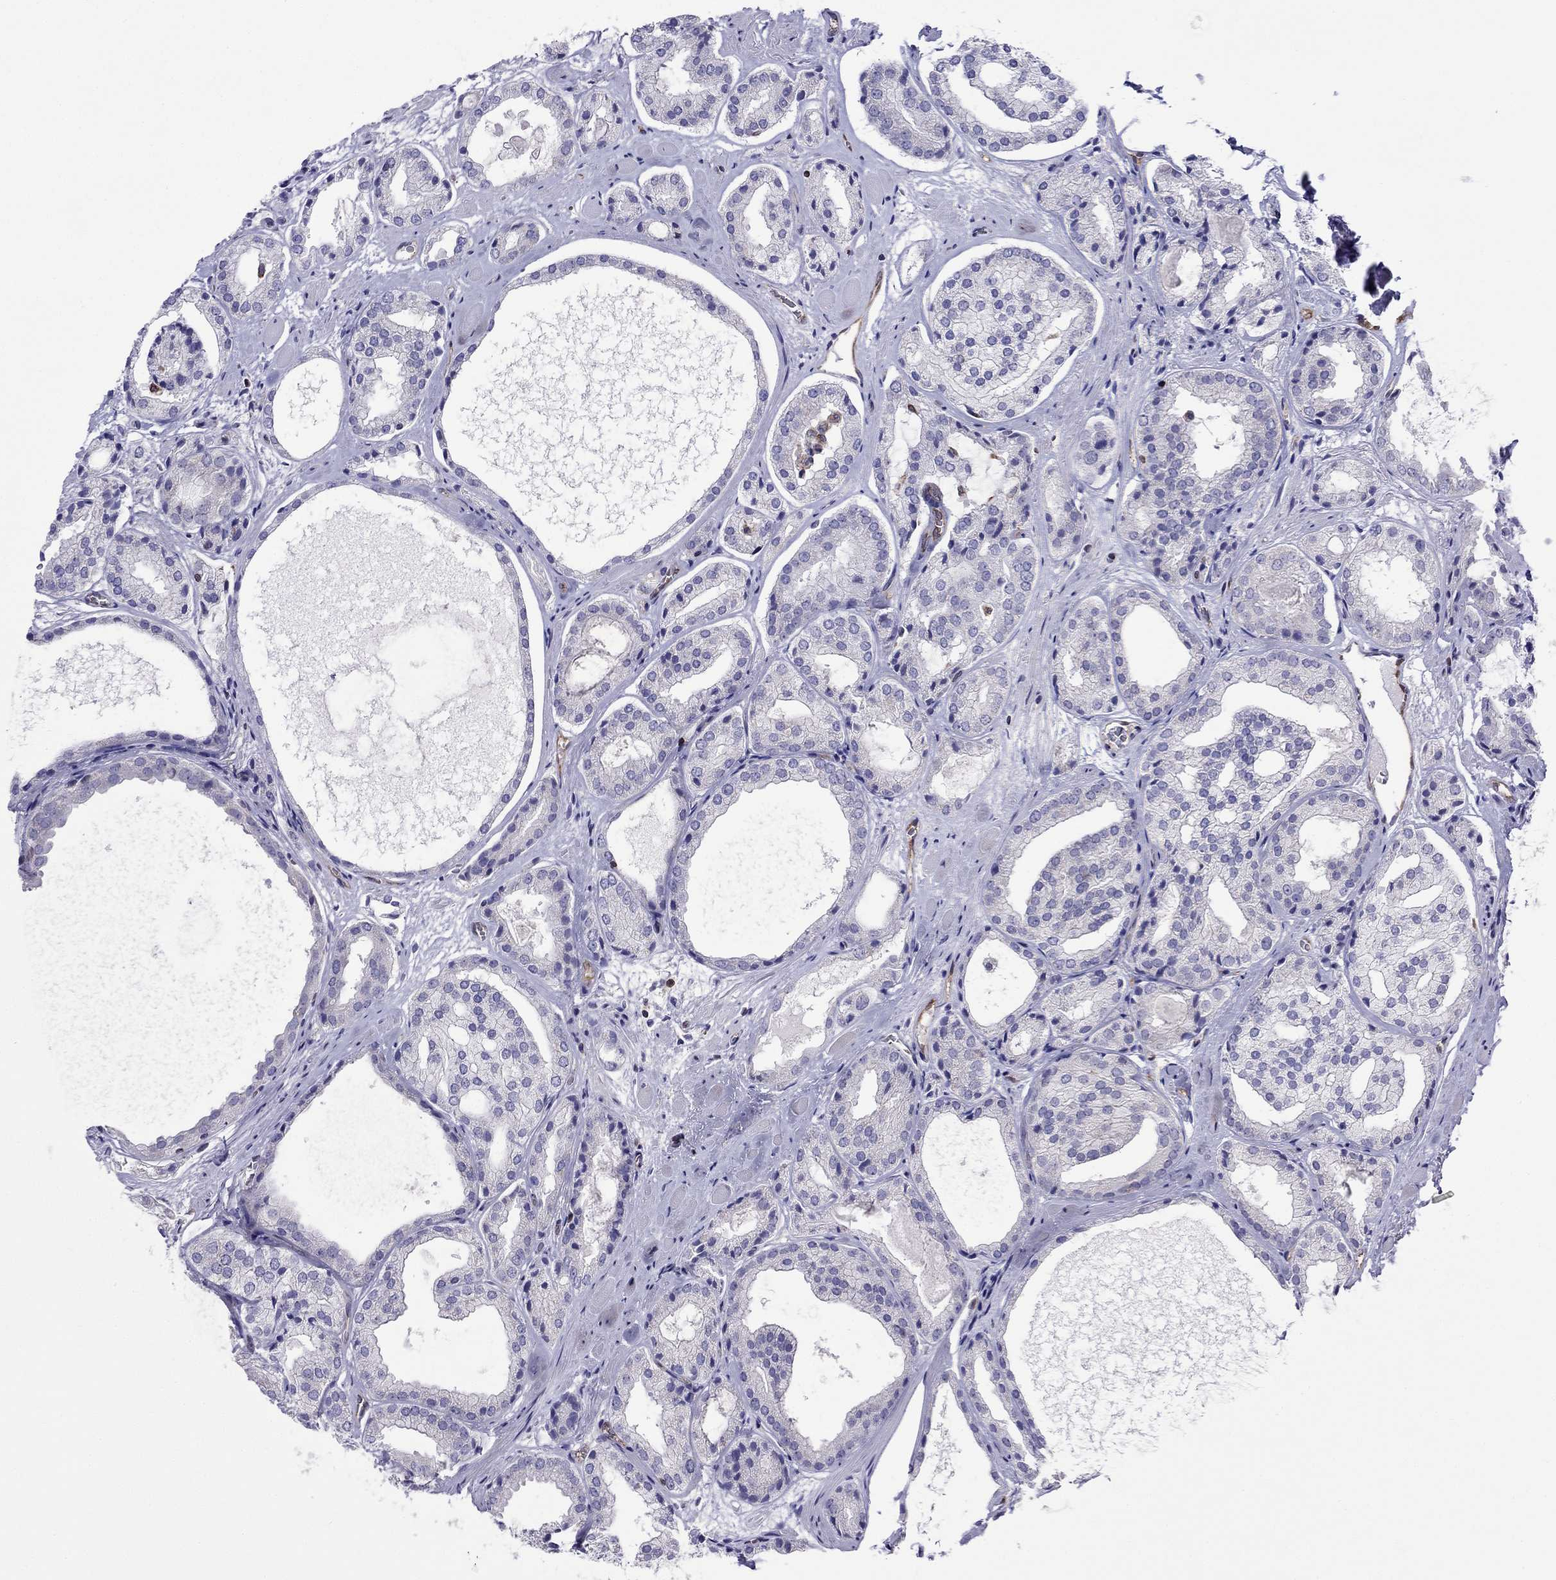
{"staining": {"intensity": "weak", "quantity": "<25%", "location": "cytoplasmic/membranous"}, "tissue": "prostate cancer", "cell_type": "Tumor cells", "image_type": "cancer", "snomed": [{"axis": "morphology", "description": "Adenocarcinoma, Low grade"}, {"axis": "topography", "description": "Prostate"}], "caption": "The immunohistochemistry micrograph has no significant staining in tumor cells of low-grade adenocarcinoma (prostate) tissue.", "gene": "GNAL", "patient": {"sex": "male", "age": 69}}